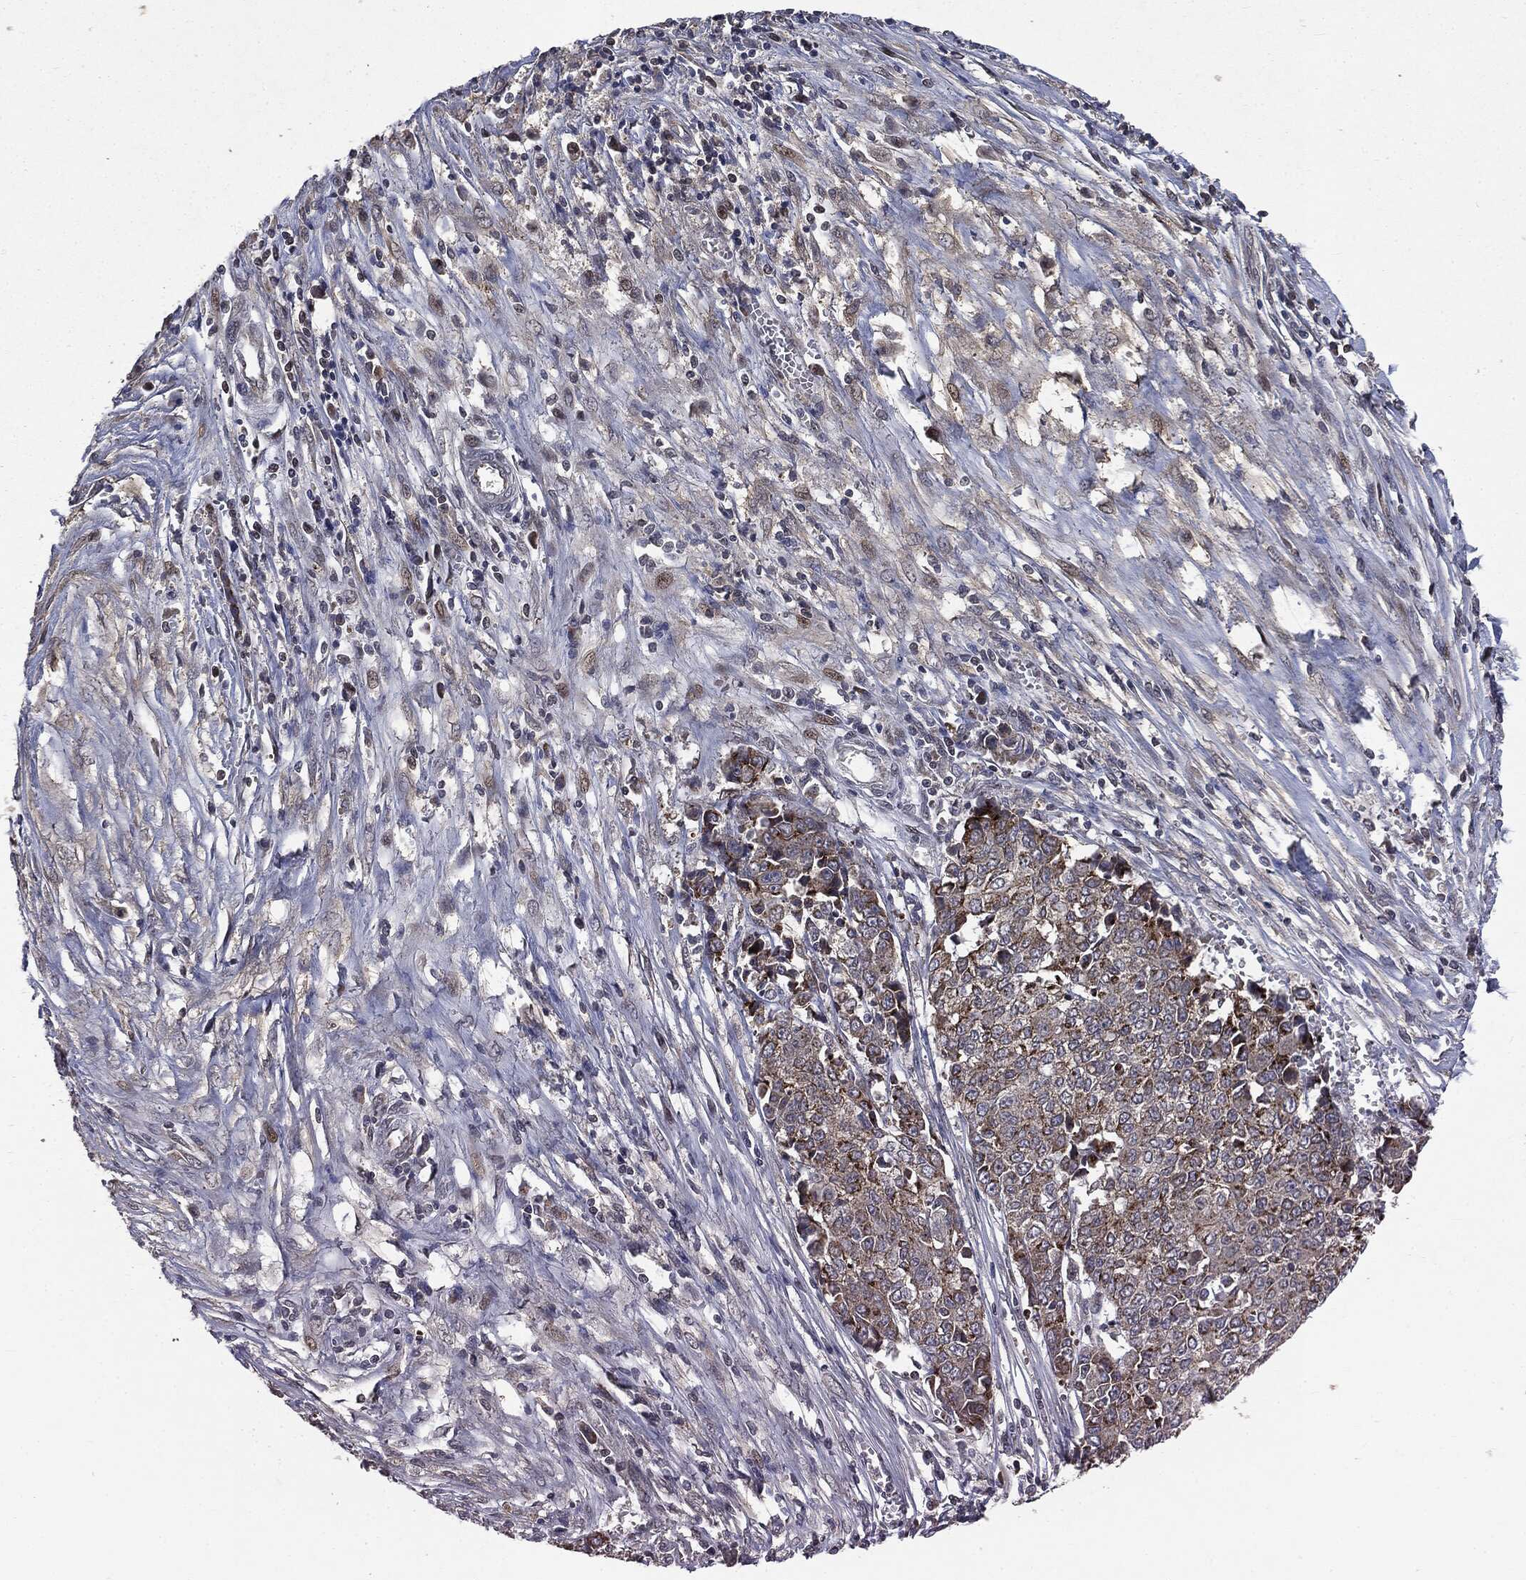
{"staining": {"intensity": "strong", "quantity": "<25%", "location": "cytoplasmic/membranous"}, "tissue": "ovarian cancer", "cell_type": "Tumor cells", "image_type": "cancer", "snomed": [{"axis": "morphology", "description": "Carcinoma, endometroid"}, {"axis": "topography", "description": "Ovary"}], "caption": "IHC micrograph of human ovarian cancer (endometroid carcinoma) stained for a protein (brown), which demonstrates medium levels of strong cytoplasmic/membranous expression in about <25% of tumor cells.", "gene": "PLPPR2", "patient": {"sex": "female", "age": 42}}